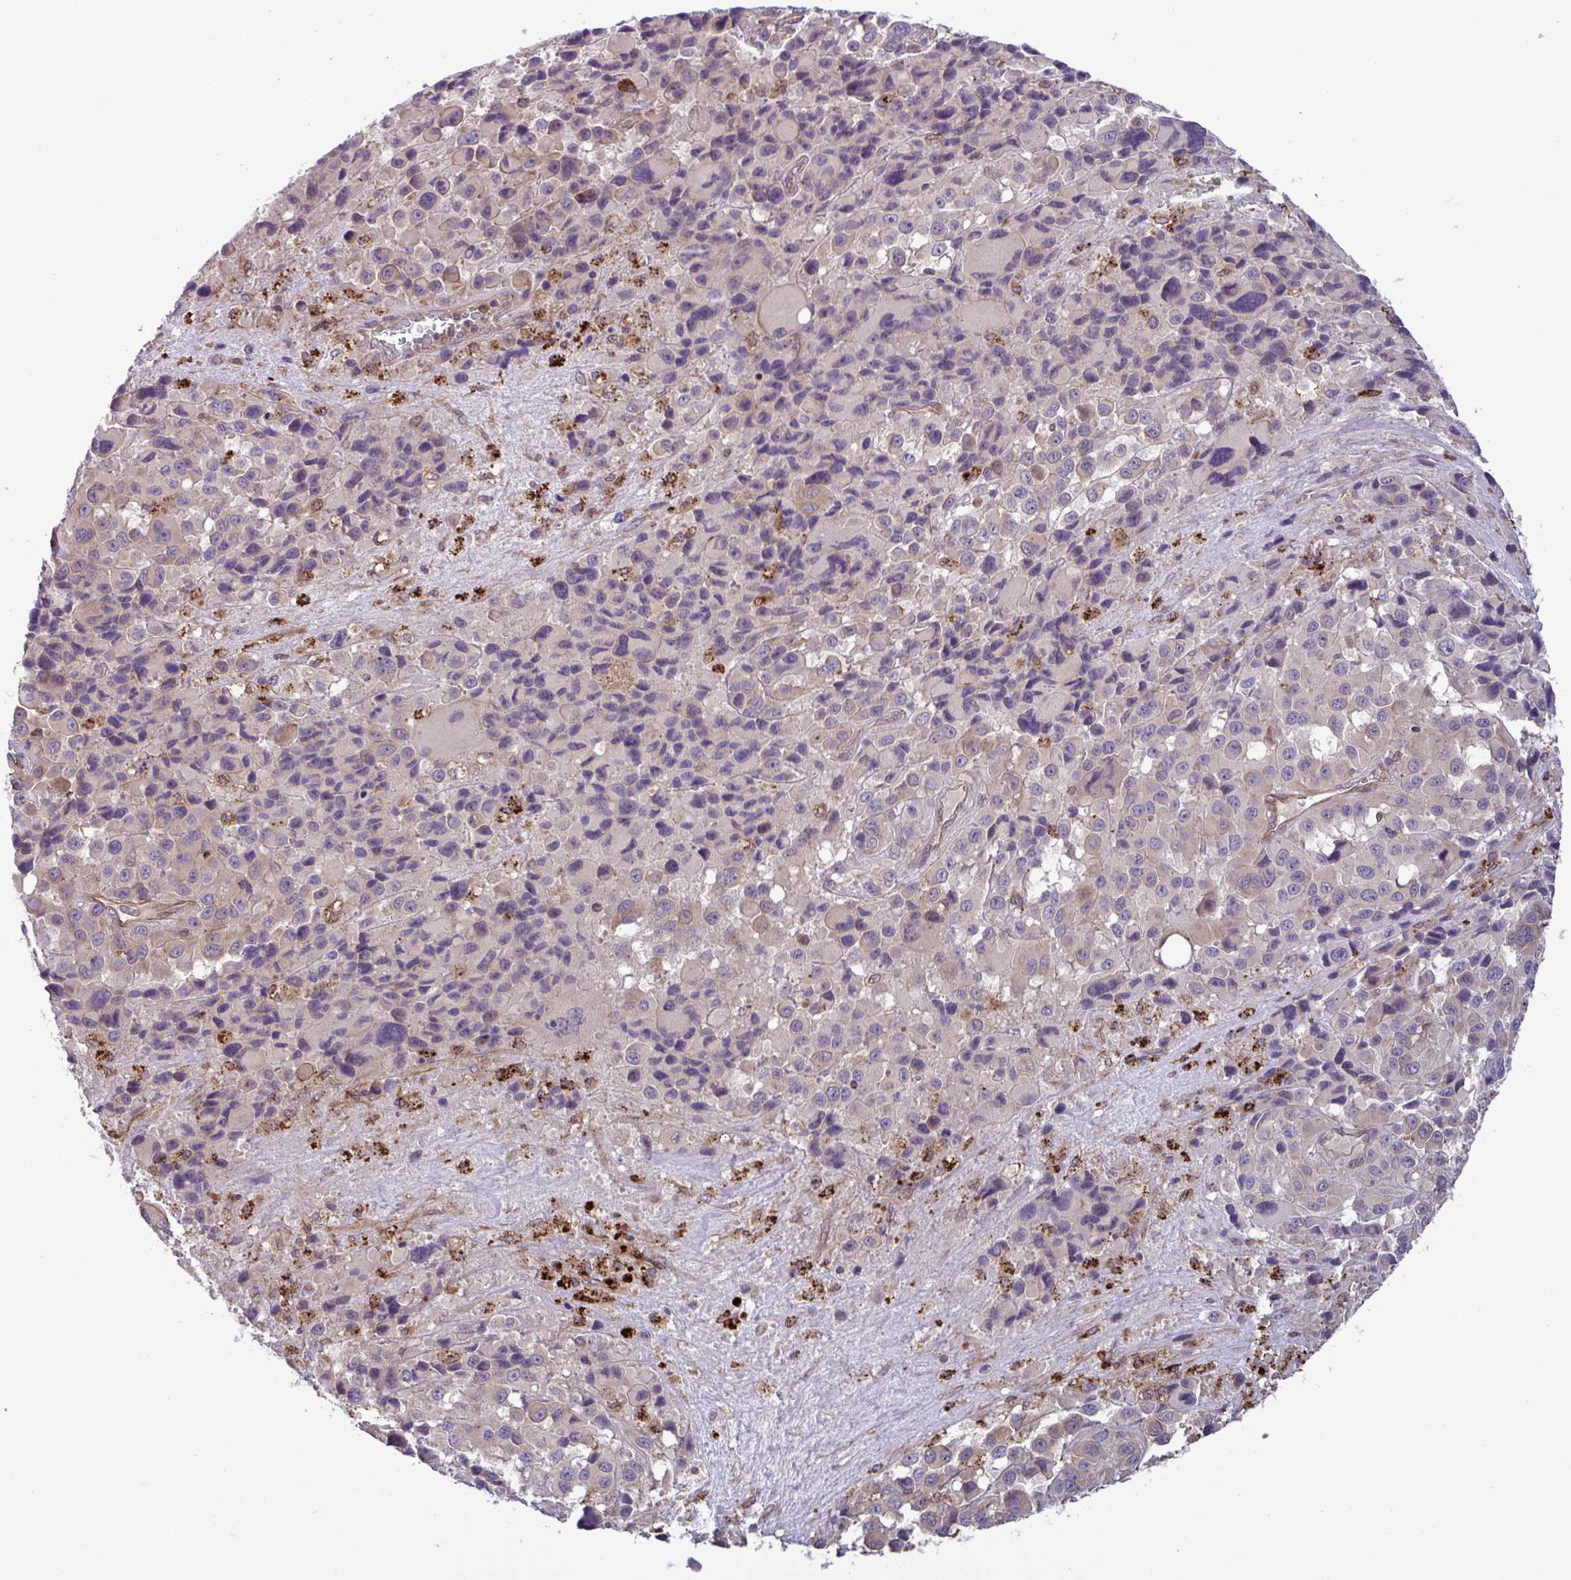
{"staining": {"intensity": "moderate", "quantity": "<25%", "location": "cytoplasmic/membranous"}, "tissue": "melanoma", "cell_type": "Tumor cells", "image_type": "cancer", "snomed": [{"axis": "morphology", "description": "Malignant melanoma, Metastatic site"}, {"axis": "topography", "description": "Lymph node"}], "caption": "Tumor cells exhibit moderate cytoplasmic/membranous staining in about <25% of cells in melanoma.", "gene": "GLTP", "patient": {"sex": "female", "age": 65}}